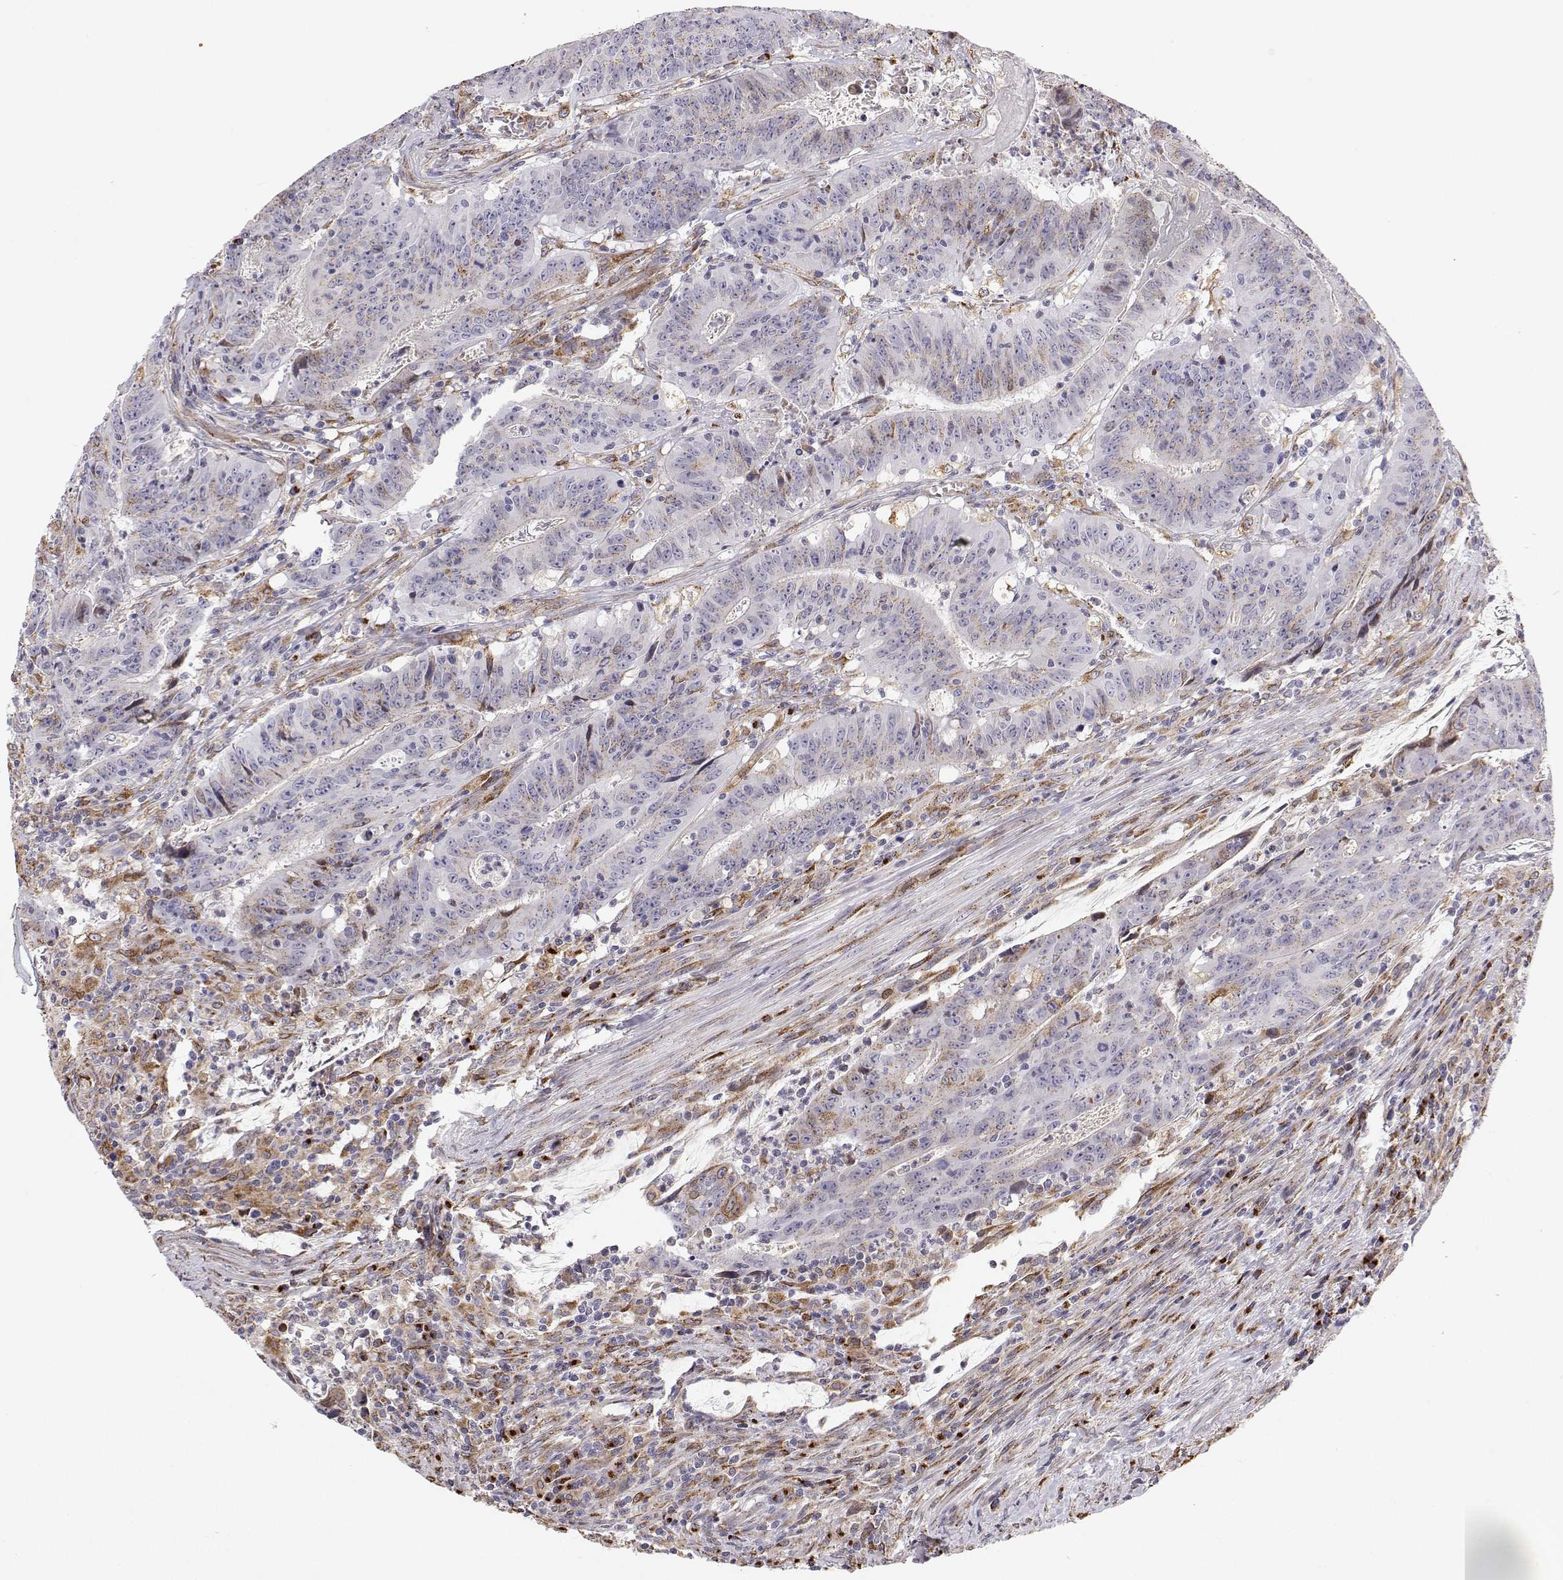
{"staining": {"intensity": "moderate", "quantity": "25%-75%", "location": "cytoplasmic/membranous"}, "tissue": "colorectal cancer", "cell_type": "Tumor cells", "image_type": "cancer", "snomed": [{"axis": "morphology", "description": "Adenocarcinoma, NOS"}, {"axis": "topography", "description": "Colon"}], "caption": "Immunohistochemistry (IHC) histopathology image of human colorectal adenocarcinoma stained for a protein (brown), which demonstrates medium levels of moderate cytoplasmic/membranous staining in about 25%-75% of tumor cells.", "gene": "STARD13", "patient": {"sex": "male", "age": 33}}